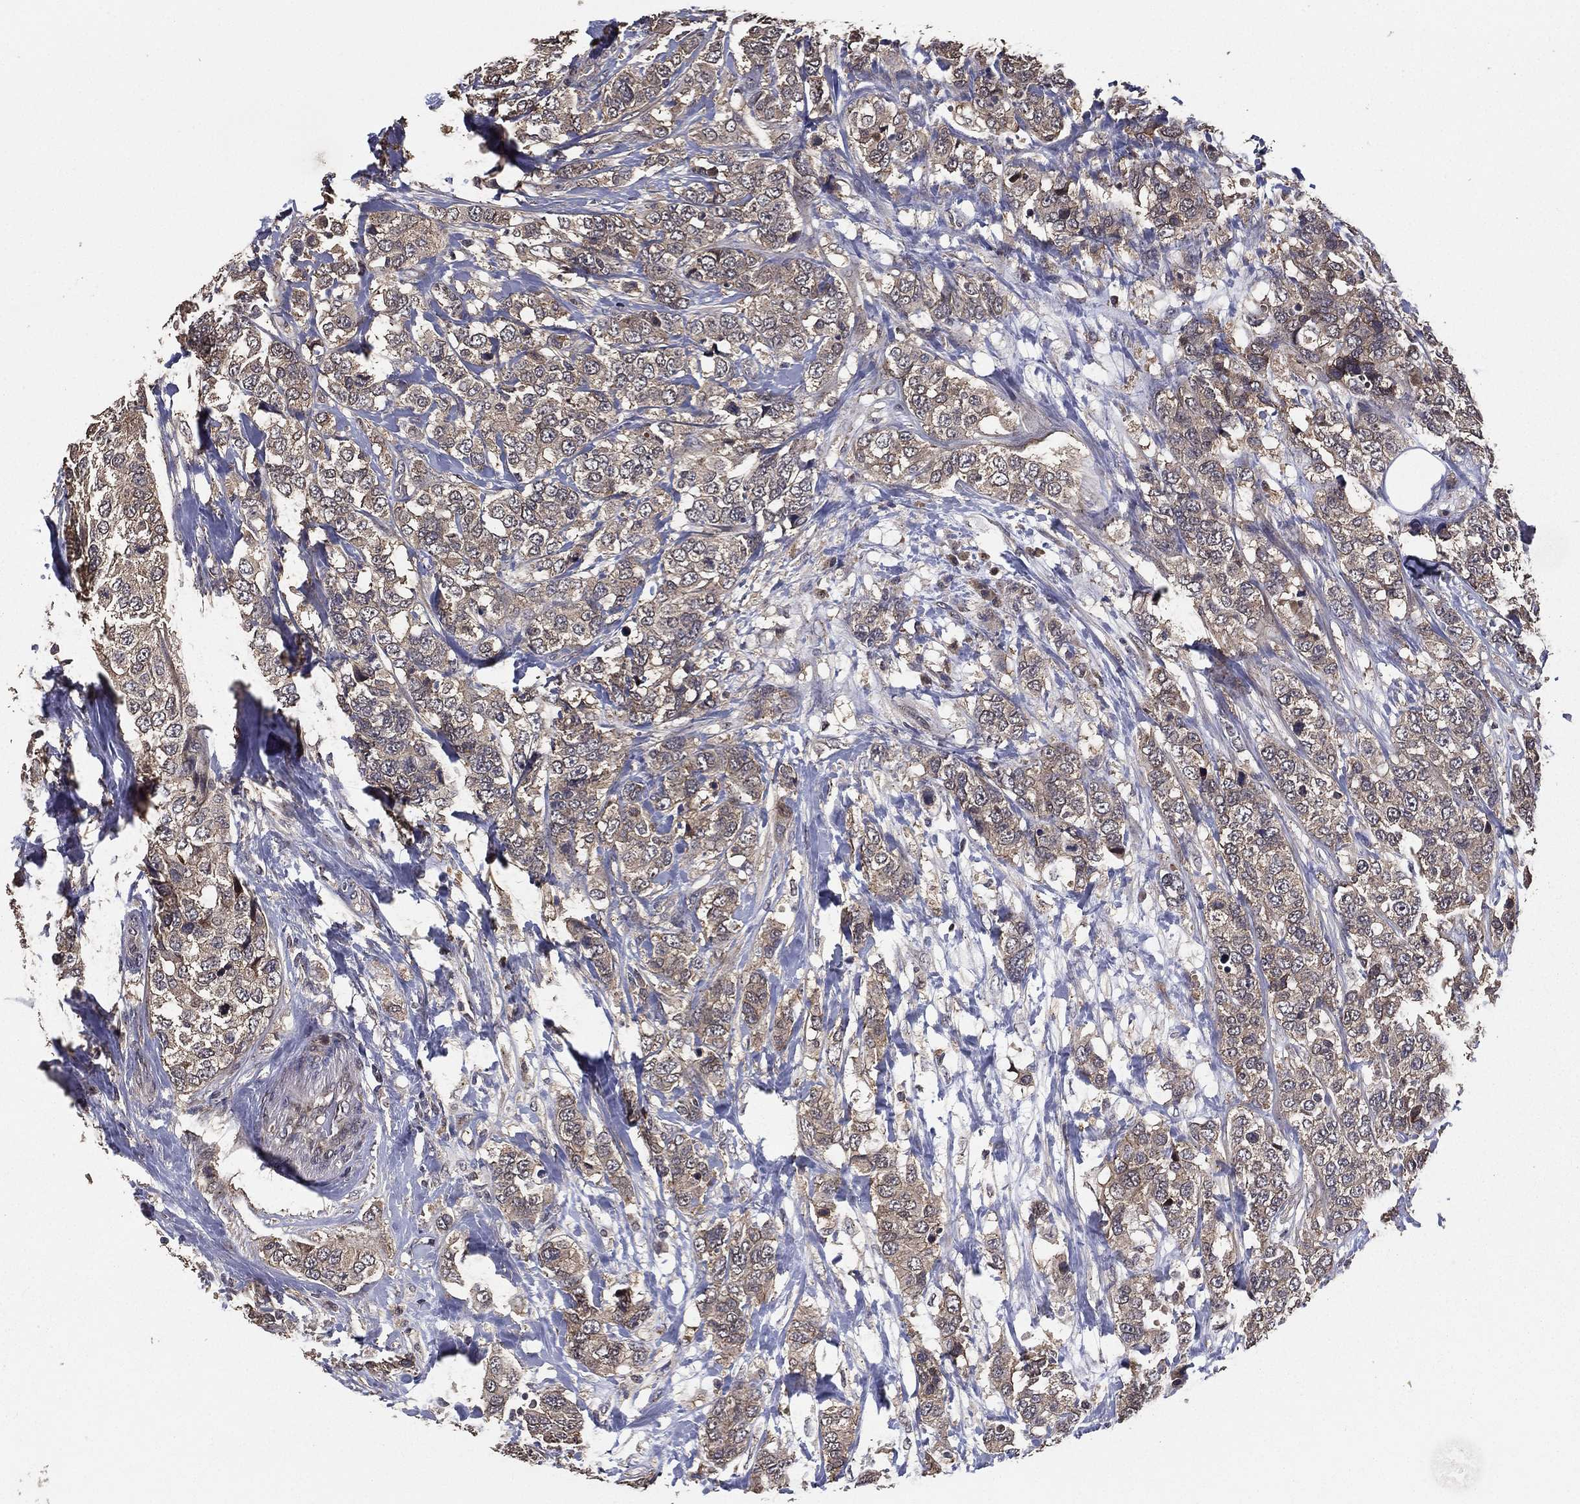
{"staining": {"intensity": "weak", "quantity": ">75%", "location": "cytoplasmic/membranous"}, "tissue": "breast cancer", "cell_type": "Tumor cells", "image_type": "cancer", "snomed": [{"axis": "morphology", "description": "Lobular carcinoma"}, {"axis": "topography", "description": "Breast"}], "caption": "DAB (3,3'-diaminobenzidine) immunohistochemical staining of human lobular carcinoma (breast) reveals weak cytoplasmic/membranous protein staining in about >75% of tumor cells.", "gene": "PCNT", "patient": {"sex": "female", "age": 59}}